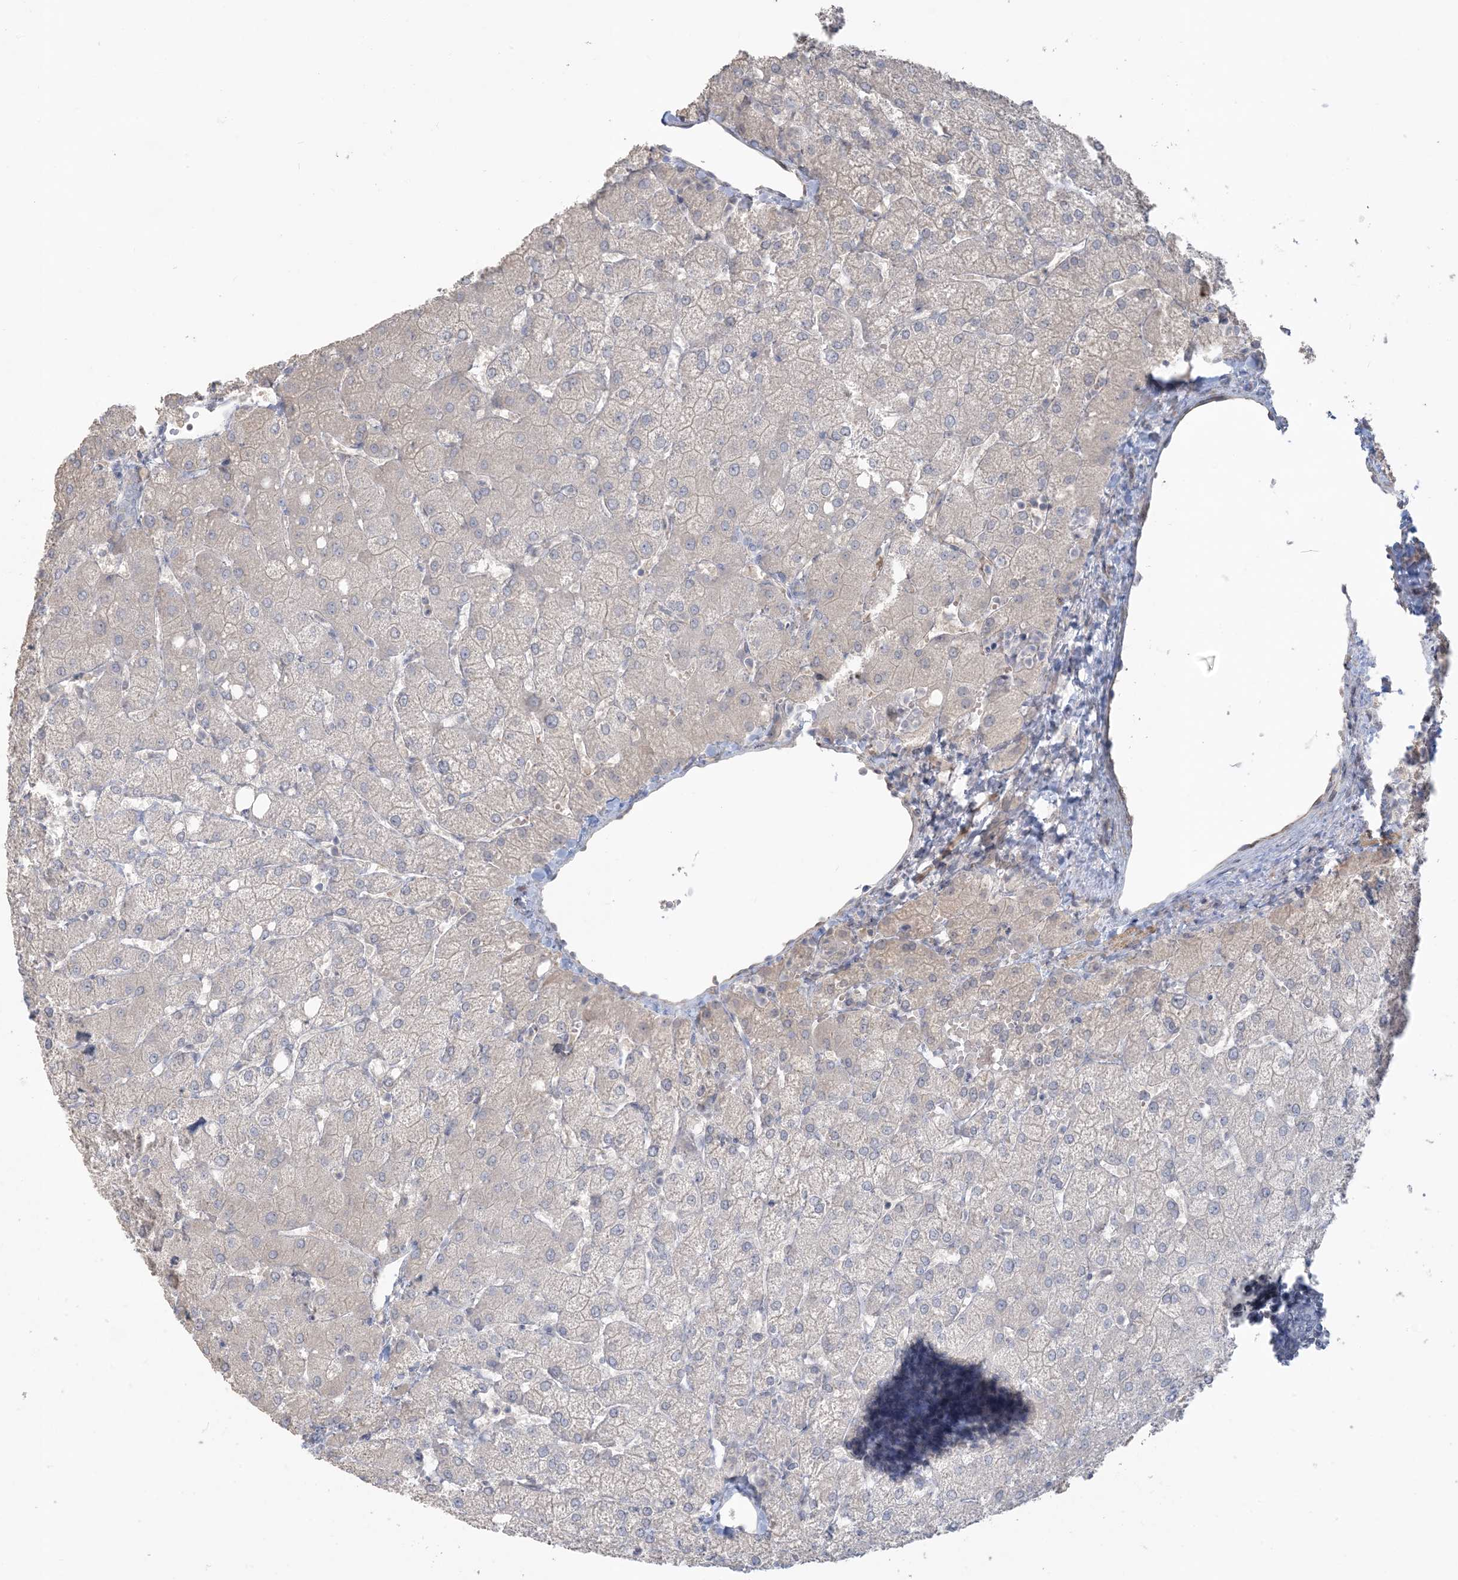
{"staining": {"intensity": "negative", "quantity": "none", "location": "none"}, "tissue": "liver", "cell_type": "Cholangiocytes", "image_type": "normal", "snomed": [{"axis": "morphology", "description": "Normal tissue, NOS"}, {"axis": "topography", "description": "Liver"}], "caption": "A high-resolution photomicrograph shows immunohistochemistry (IHC) staining of normal liver, which displays no significant staining in cholangiocytes. (DAB (3,3'-diaminobenzidine) IHC with hematoxylin counter stain).", "gene": "NPHS2", "patient": {"sex": "female", "age": 54}}